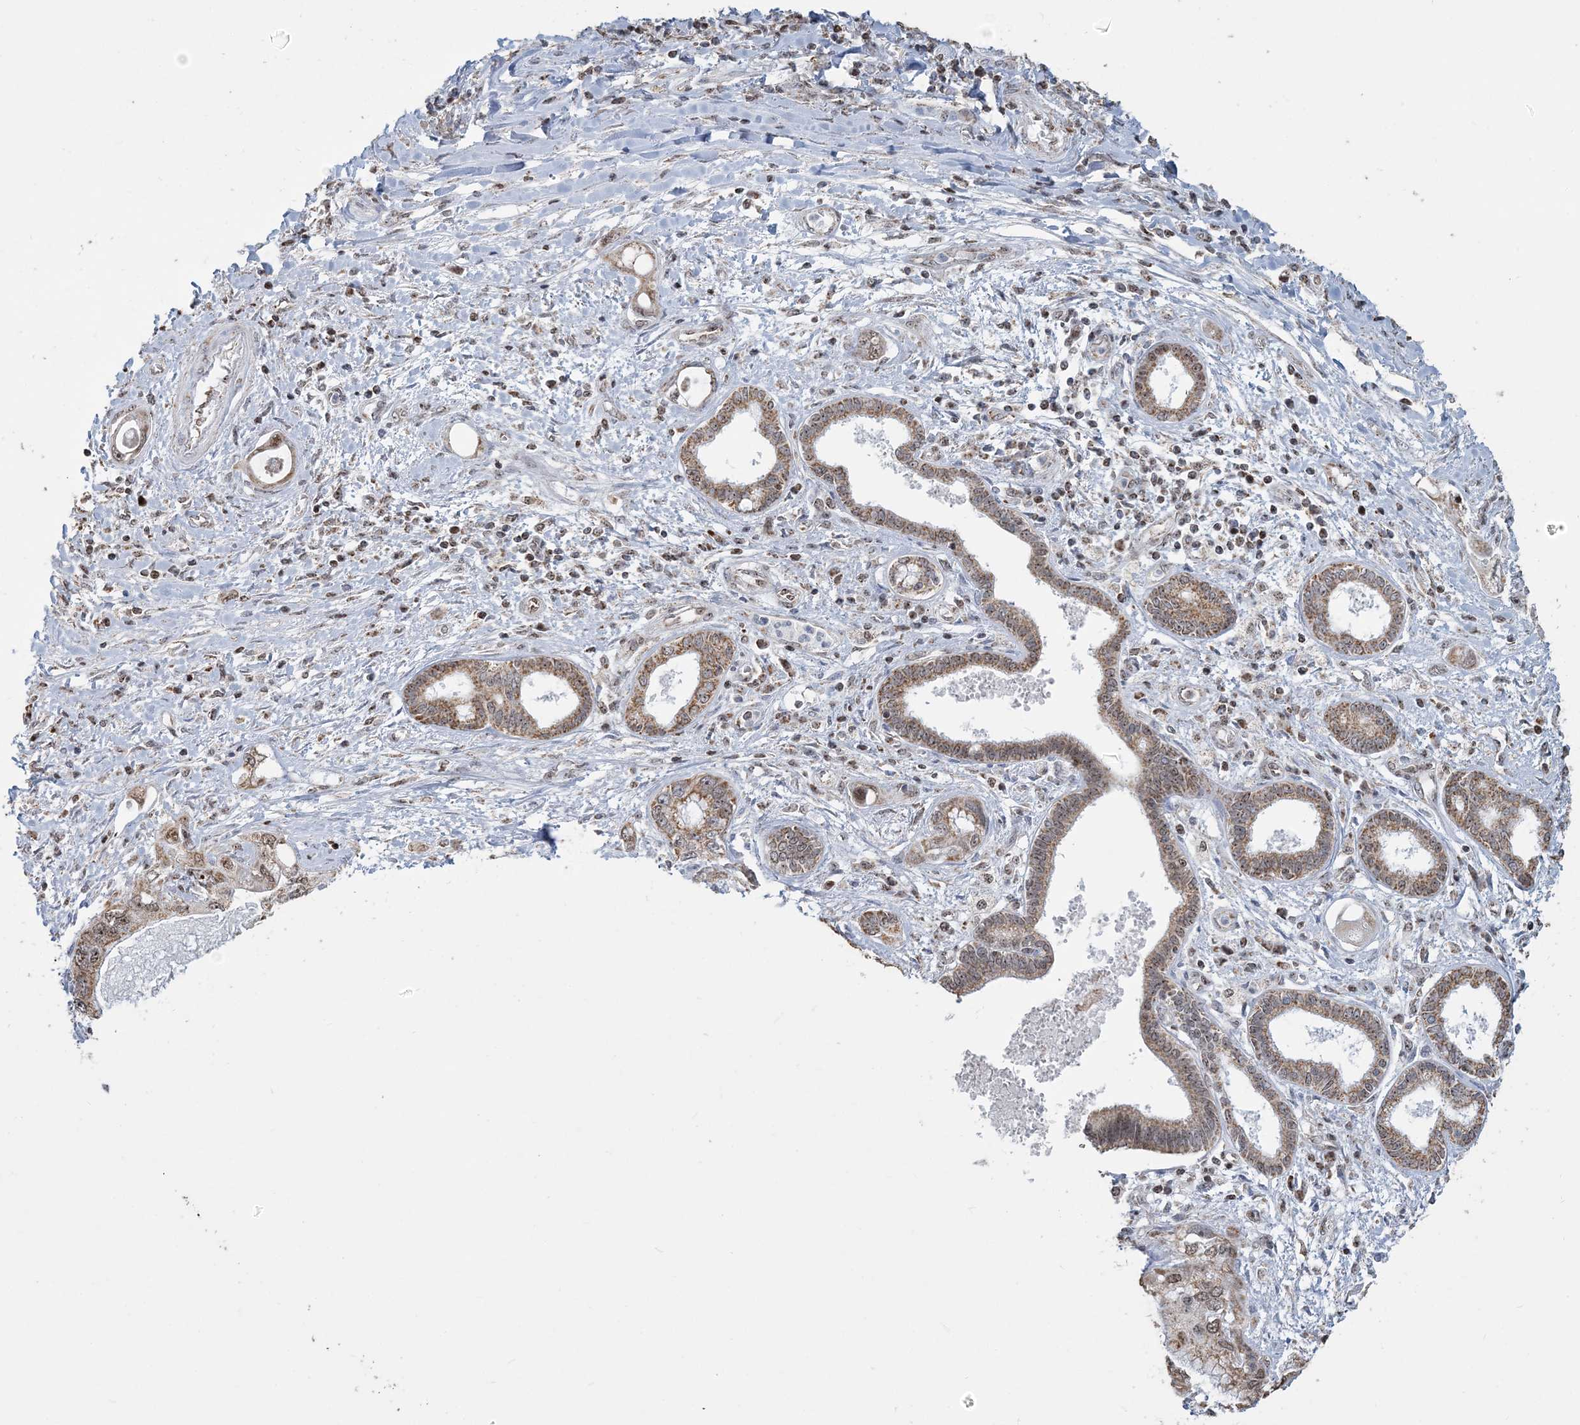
{"staining": {"intensity": "moderate", "quantity": ">75%", "location": "cytoplasmic/membranous,nuclear"}, "tissue": "pancreatic cancer", "cell_type": "Tumor cells", "image_type": "cancer", "snomed": [{"axis": "morphology", "description": "Inflammation, NOS"}, {"axis": "morphology", "description": "Adenocarcinoma, NOS"}, {"axis": "topography", "description": "Pancreas"}], "caption": "Immunohistochemistry of adenocarcinoma (pancreatic) displays medium levels of moderate cytoplasmic/membranous and nuclear staining in about >75% of tumor cells.", "gene": "SUCLG1", "patient": {"sex": "female", "age": 56}}